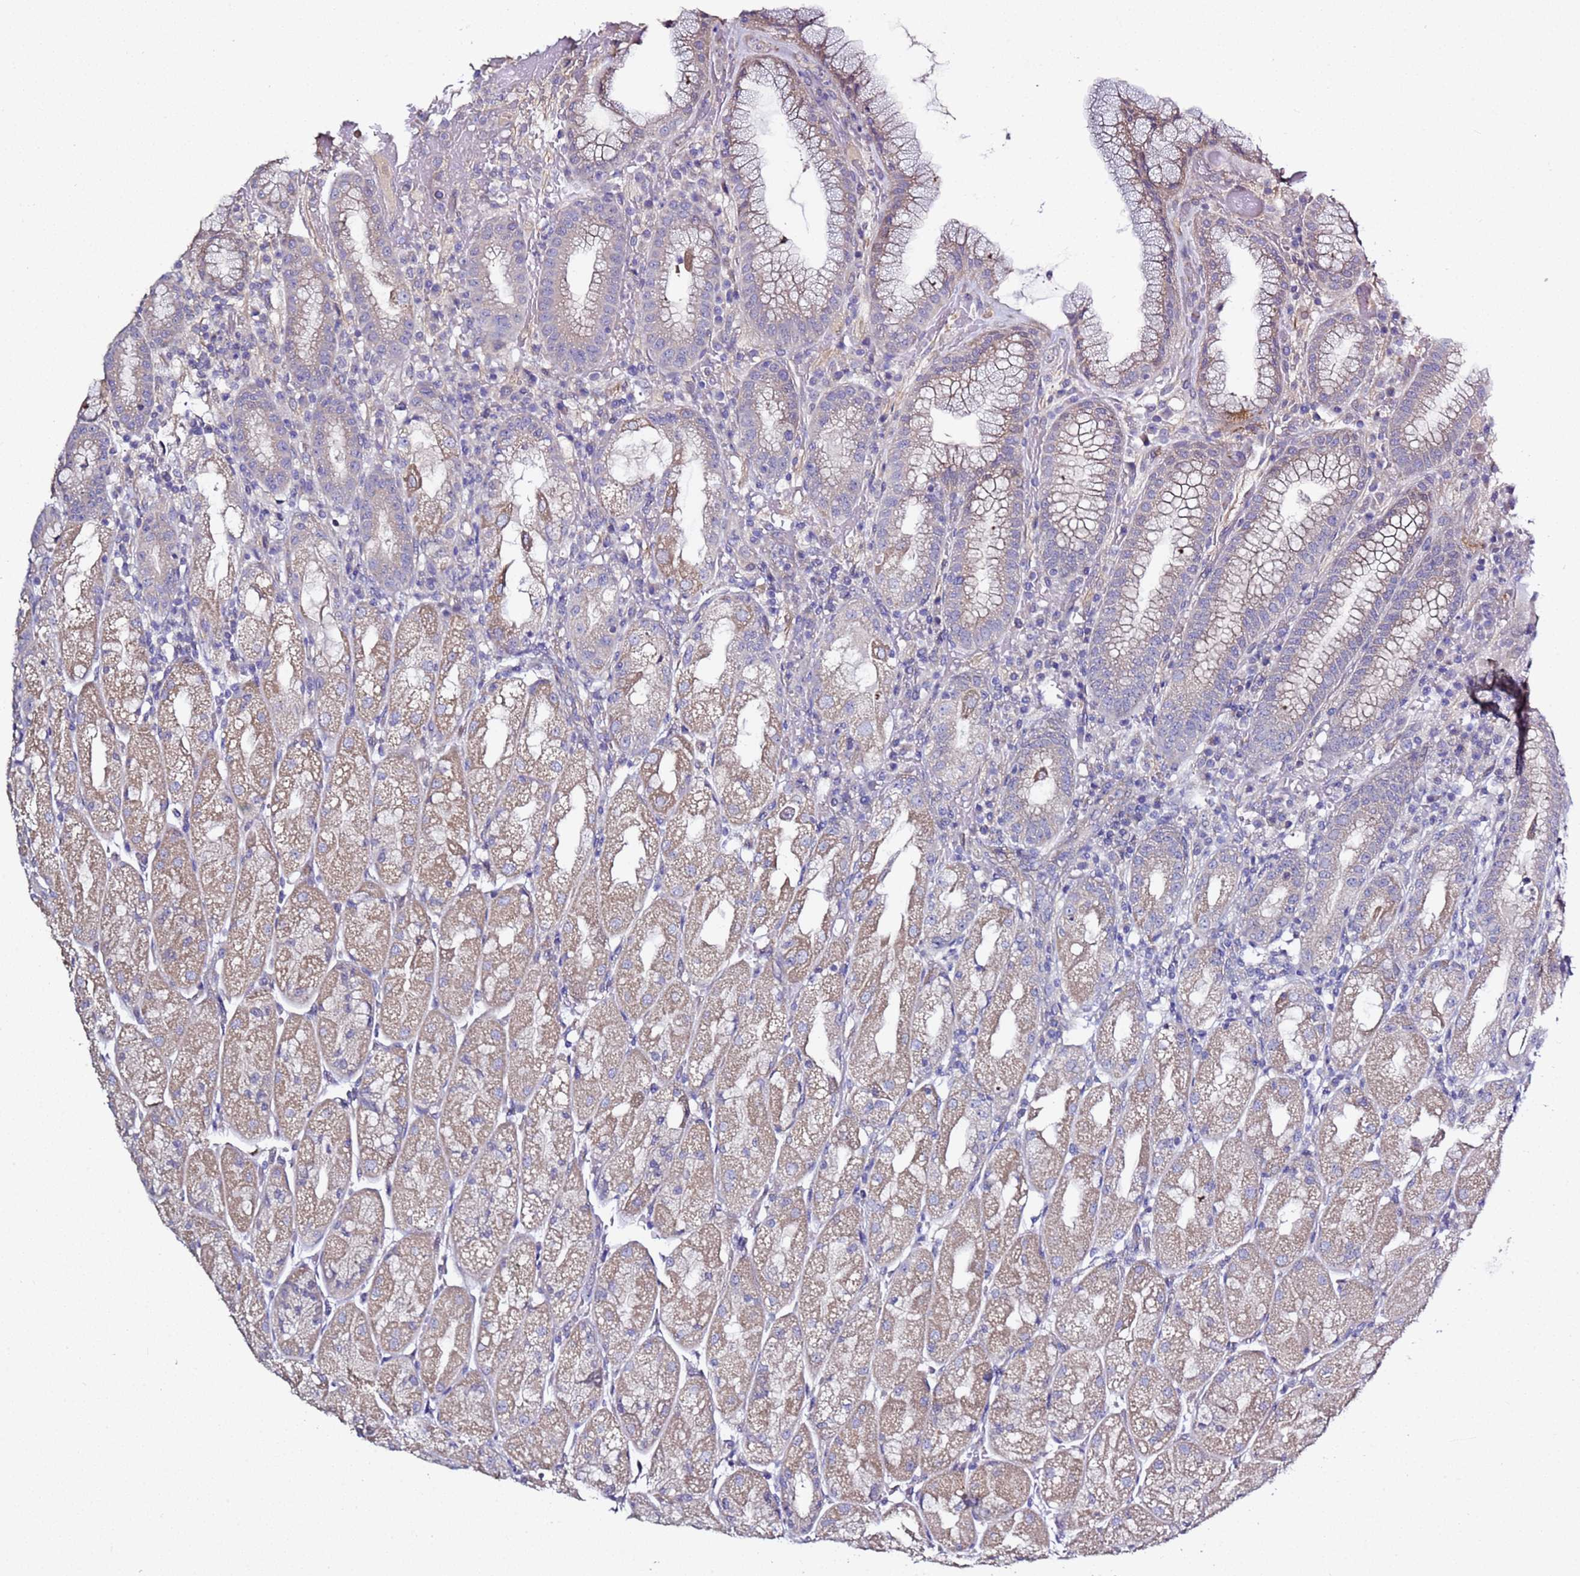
{"staining": {"intensity": "weak", "quantity": "25%-75%", "location": "cytoplasmic/membranous"}, "tissue": "stomach", "cell_type": "Glandular cells", "image_type": "normal", "snomed": [{"axis": "morphology", "description": "Normal tissue, NOS"}, {"axis": "topography", "description": "Stomach, upper"}], "caption": "Immunohistochemistry (IHC) micrograph of unremarkable human stomach stained for a protein (brown), which displays low levels of weak cytoplasmic/membranous expression in about 25%-75% of glandular cells.", "gene": "RABL2A", "patient": {"sex": "male", "age": 52}}